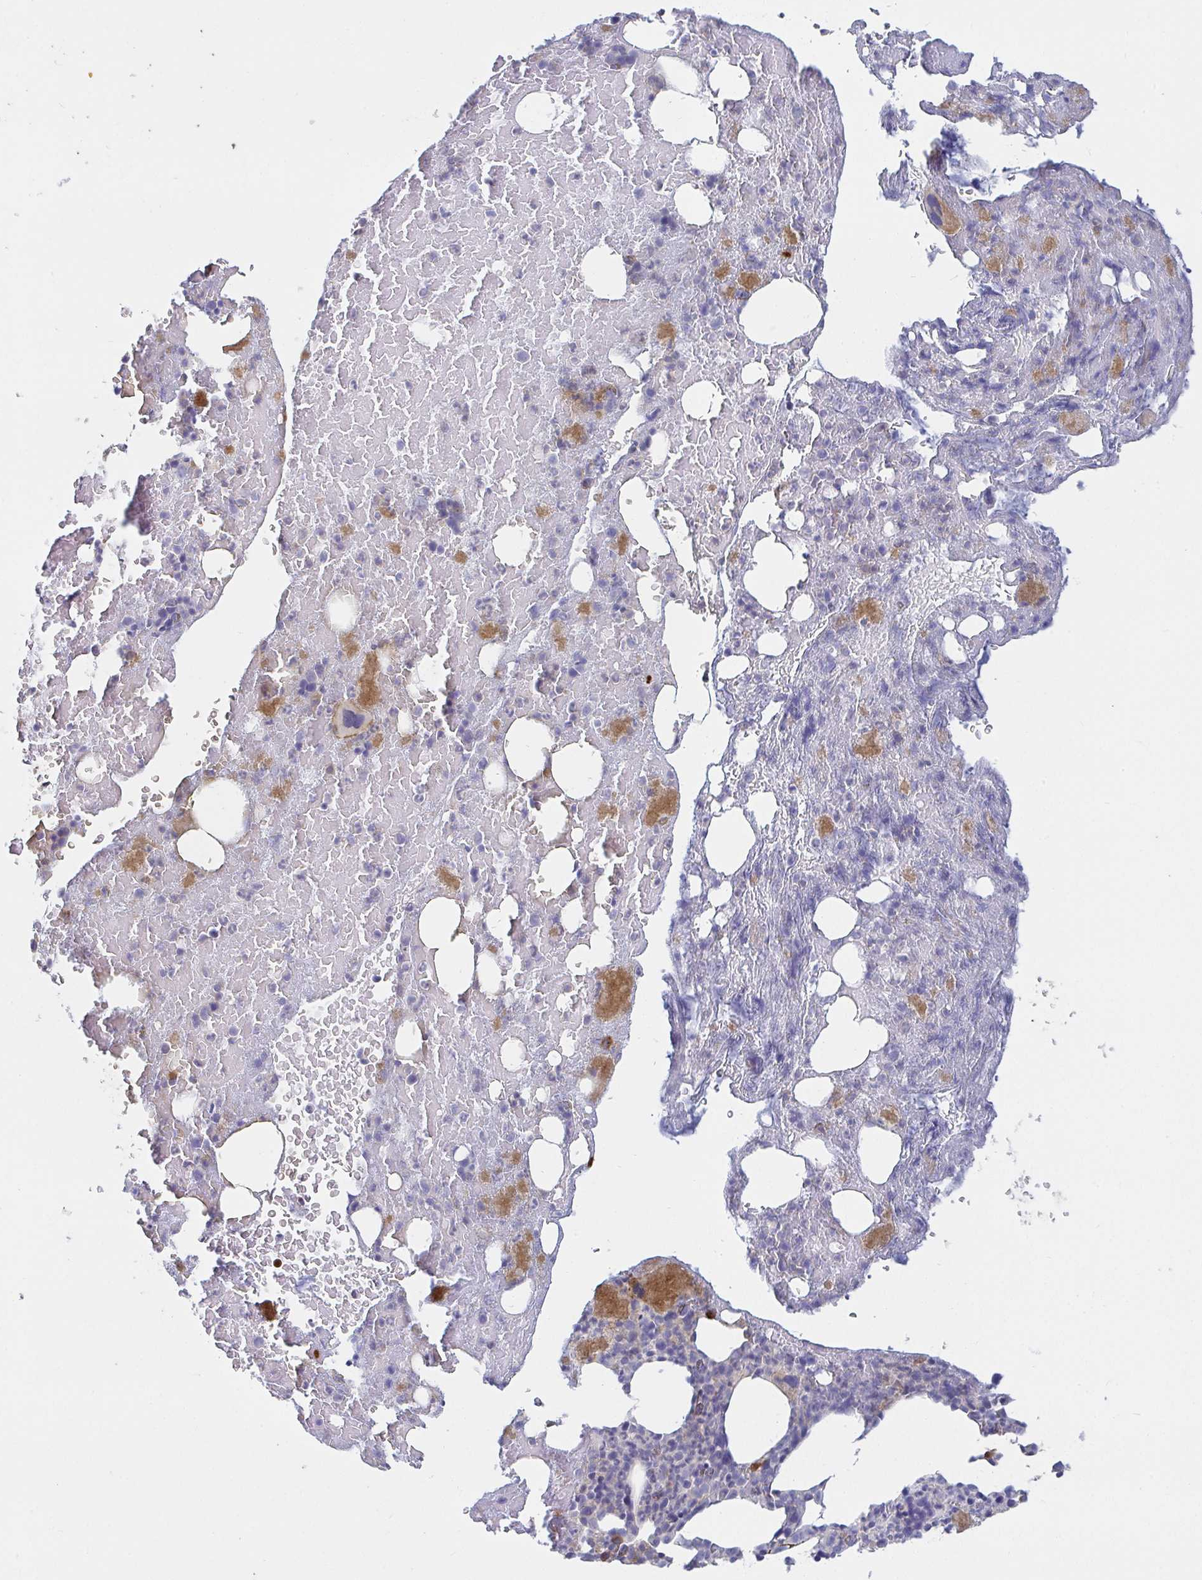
{"staining": {"intensity": "moderate", "quantity": "<25%", "location": "cytoplasmic/membranous"}, "tissue": "bone marrow", "cell_type": "Hematopoietic cells", "image_type": "normal", "snomed": [{"axis": "morphology", "description": "Normal tissue, NOS"}, {"axis": "topography", "description": "Bone marrow"}], "caption": "Bone marrow stained with DAB IHC shows low levels of moderate cytoplasmic/membranous staining in approximately <25% of hematopoietic cells. Immunohistochemistry stains the protein of interest in brown and the nuclei are stained blue.", "gene": "SSH2", "patient": {"sex": "female", "age": 59}}